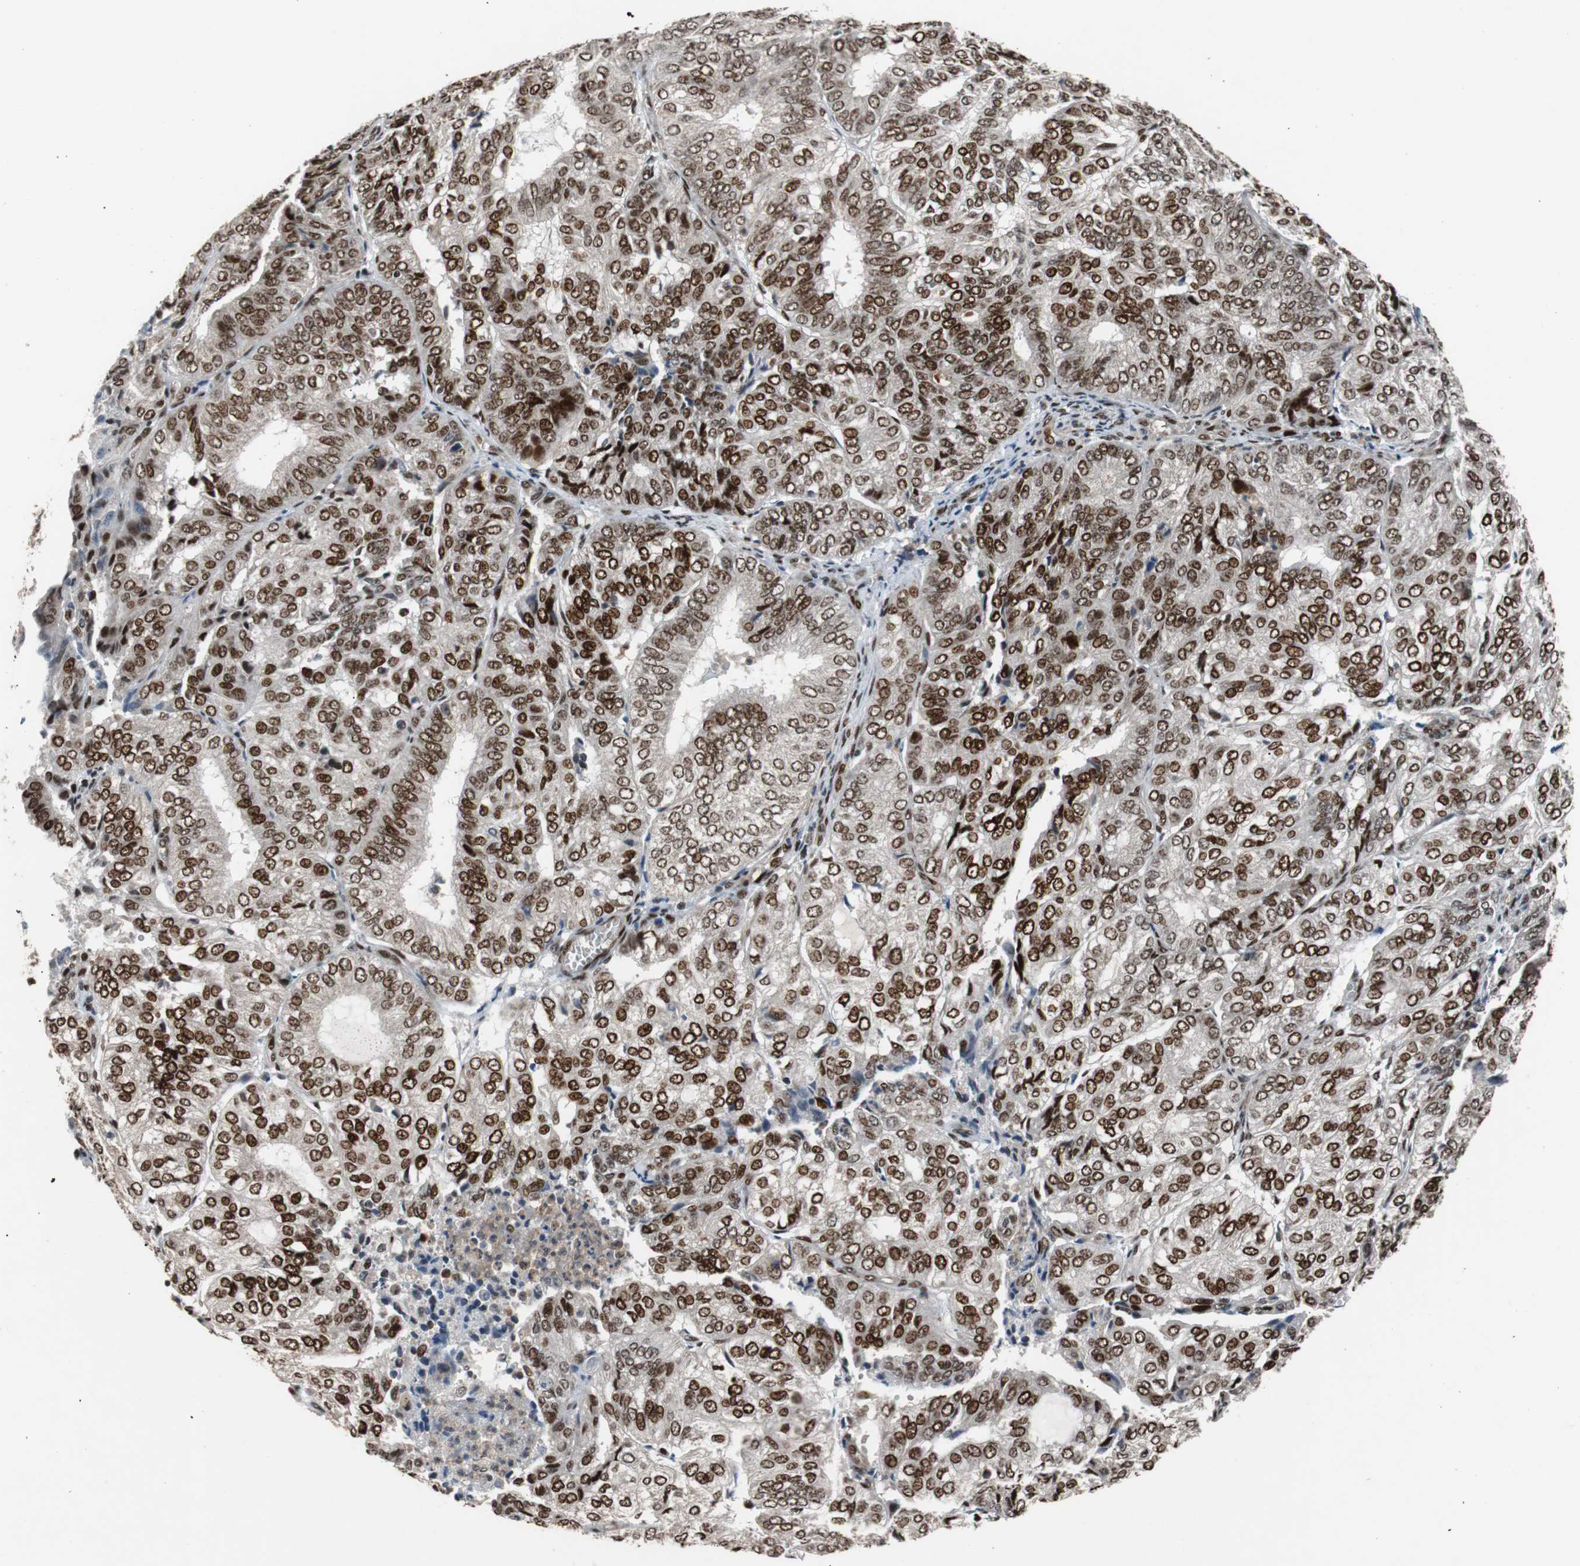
{"staining": {"intensity": "strong", "quantity": ">75%", "location": "nuclear"}, "tissue": "endometrial cancer", "cell_type": "Tumor cells", "image_type": "cancer", "snomed": [{"axis": "morphology", "description": "Adenocarcinoma, NOS"}, {"axis": "topography", "description": "Uterus"}], "caption": "Immunohistochemistry of human endometrial cancer reveals high levels of strong nuclear staining in approximately >75% of tumor cells.", "gene": "NBL1", "patient": {"sex": "female", "age": 60}}